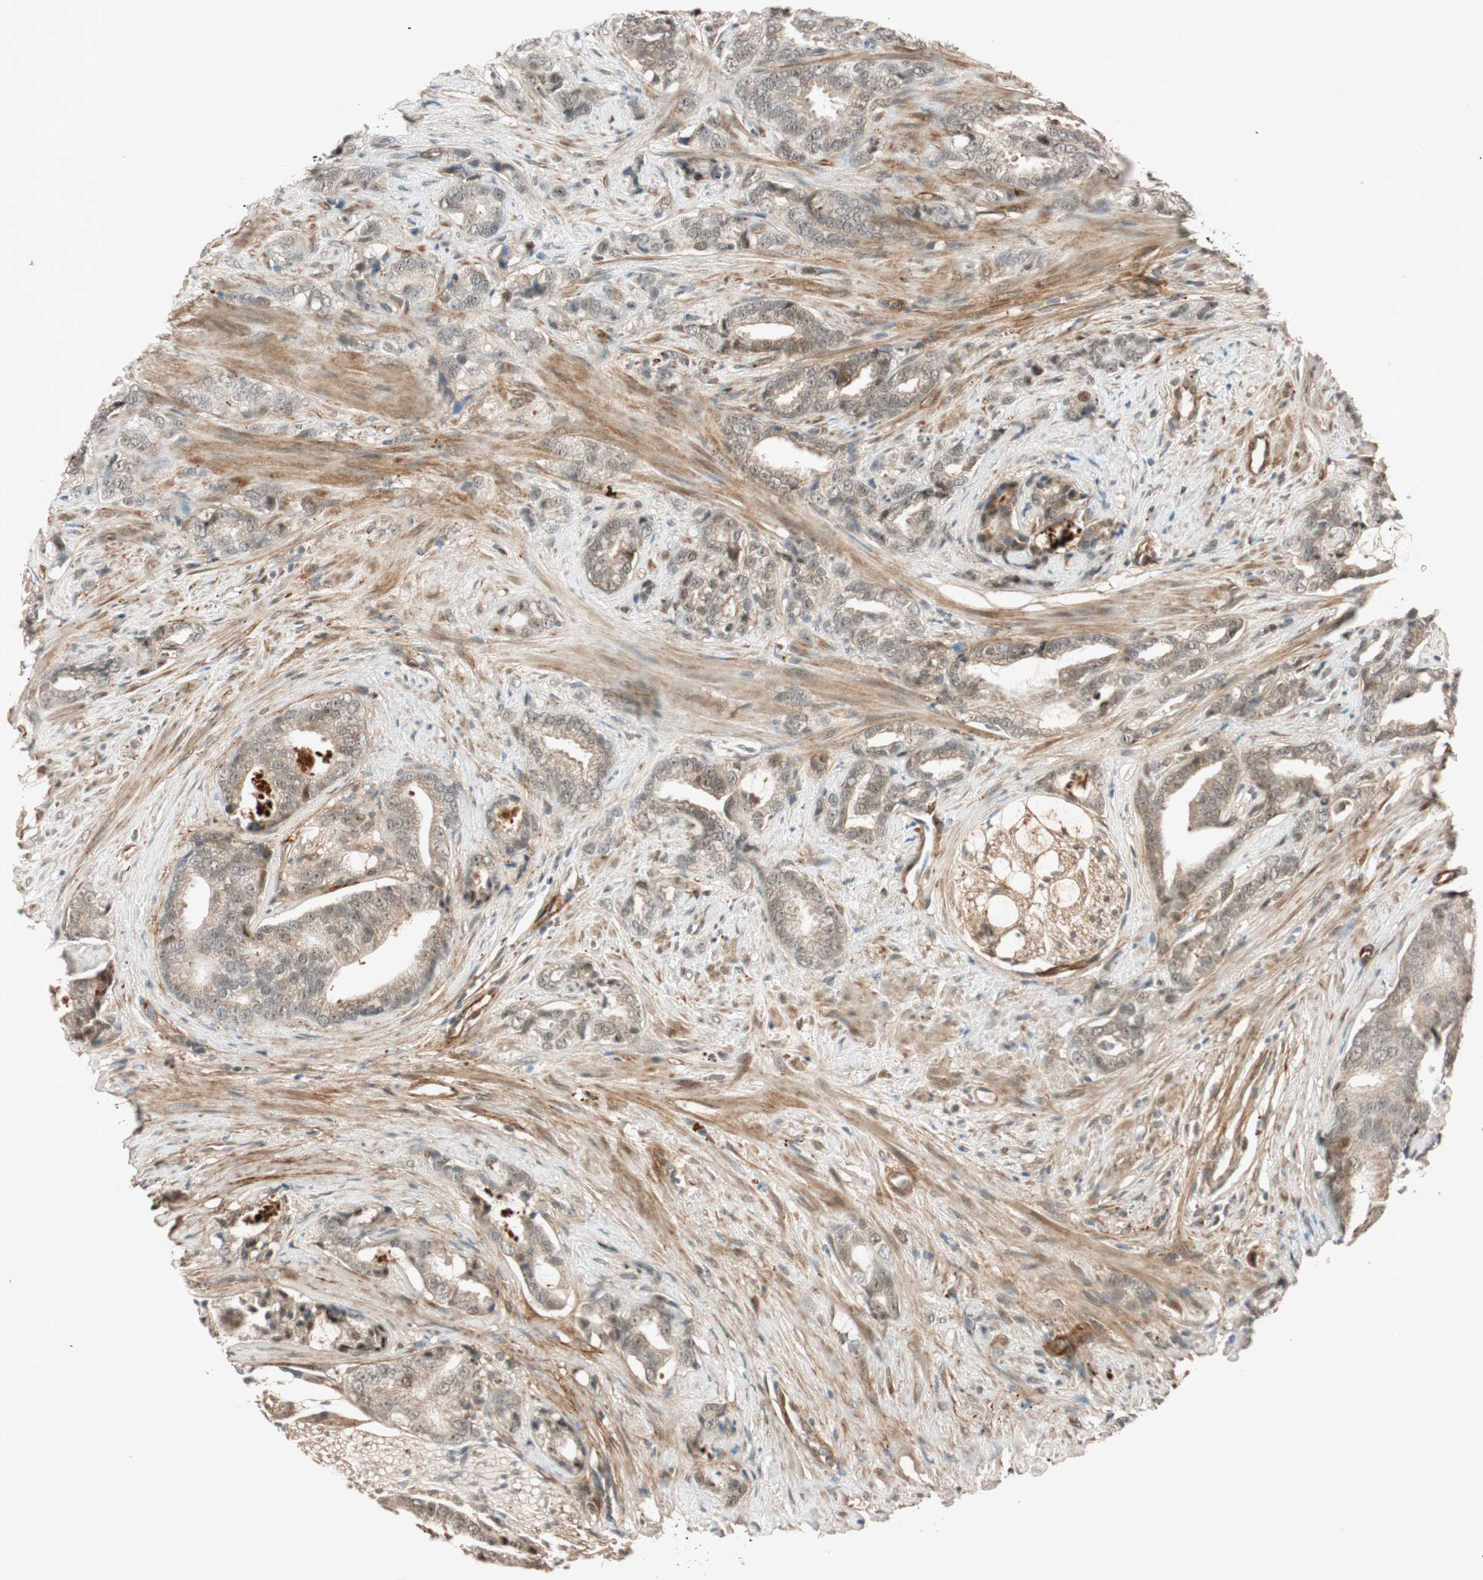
{"staining": {"intensity": "weak", "quantity": ">75%", "location": "cytoplasmic/membranous,nuclear"}, "tissue": "prostate cancer", "cell_type": "Tumor cells", "image_type": "cancer", "snomed": [{"axis": "morphology", "description": "Adenocarcinoma, Low grade"}, {"axis": "topography", "description": "Prostate"}], "caption": "Tumor cells show low levels of weak cytoplasmic/membranous and nuclear positivity in approximately >75% of cells in prostate cancer (low-grade adenocarcinoma). Immunohistochemistry (ihc) stains the protein in brown and the nuclei are stained blue.", "gene": "EPHA6", "patient": {"sex": "male", "age": 58}}